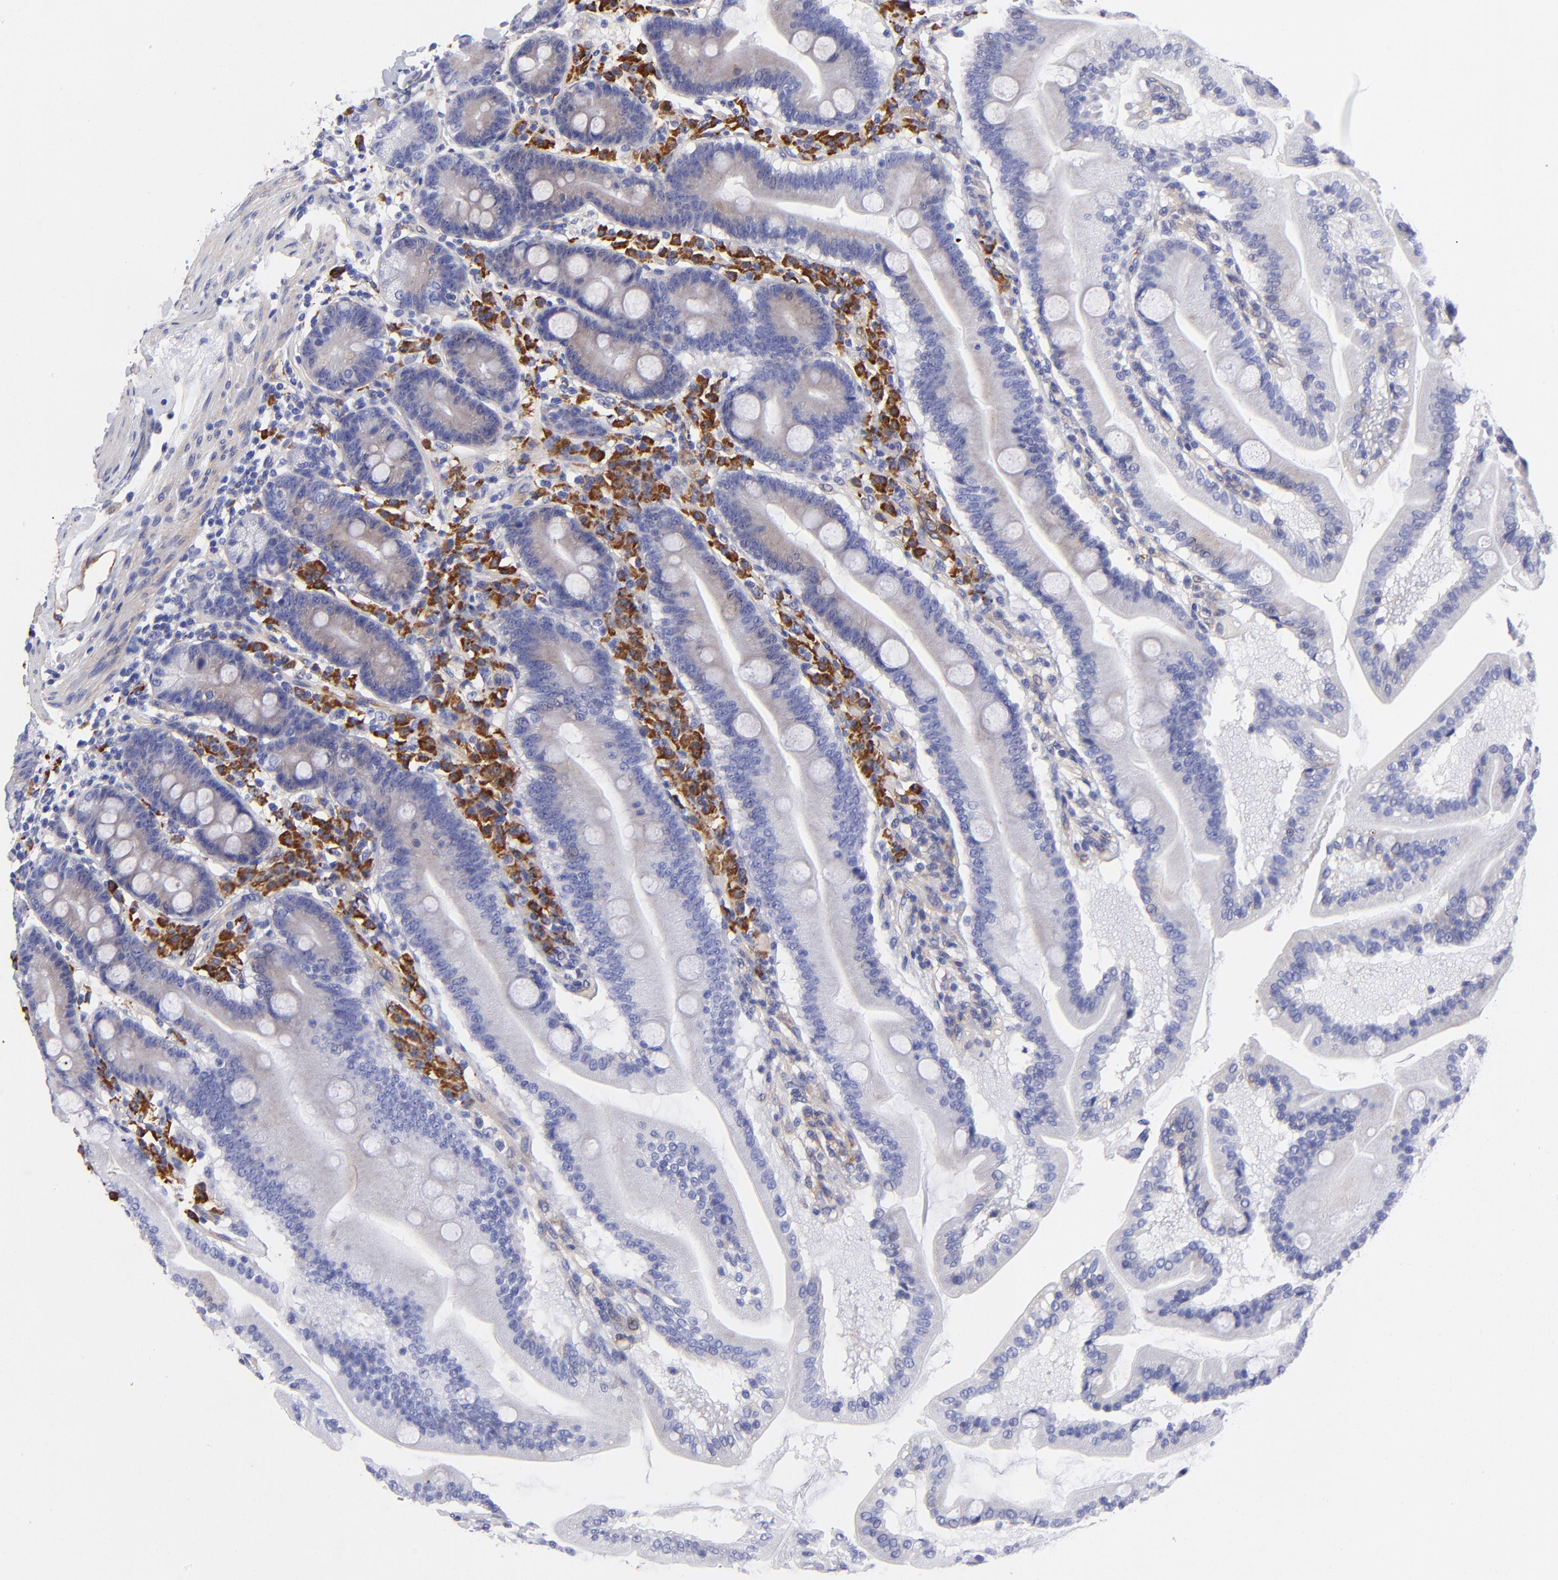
{"staining": {"intensity": "weak", "quantity": "<25%", "location": "cytoplasmic/membranous"}, "tissue": "duodenum", "cell_type": "Glandular cells", "image_type": "normal", "snomed": [{"axis": "morphology", "description": "Normal tissue, NOS"}, {"axis": "topography", "description": "Duodenum"}], "caption": "The immunohistochemistry (IHC) micrograph has no significant expression in glandular cells of duodenum.", "gene": "PPFIBP1", "patient": {"sex": "female", "age": 64}}